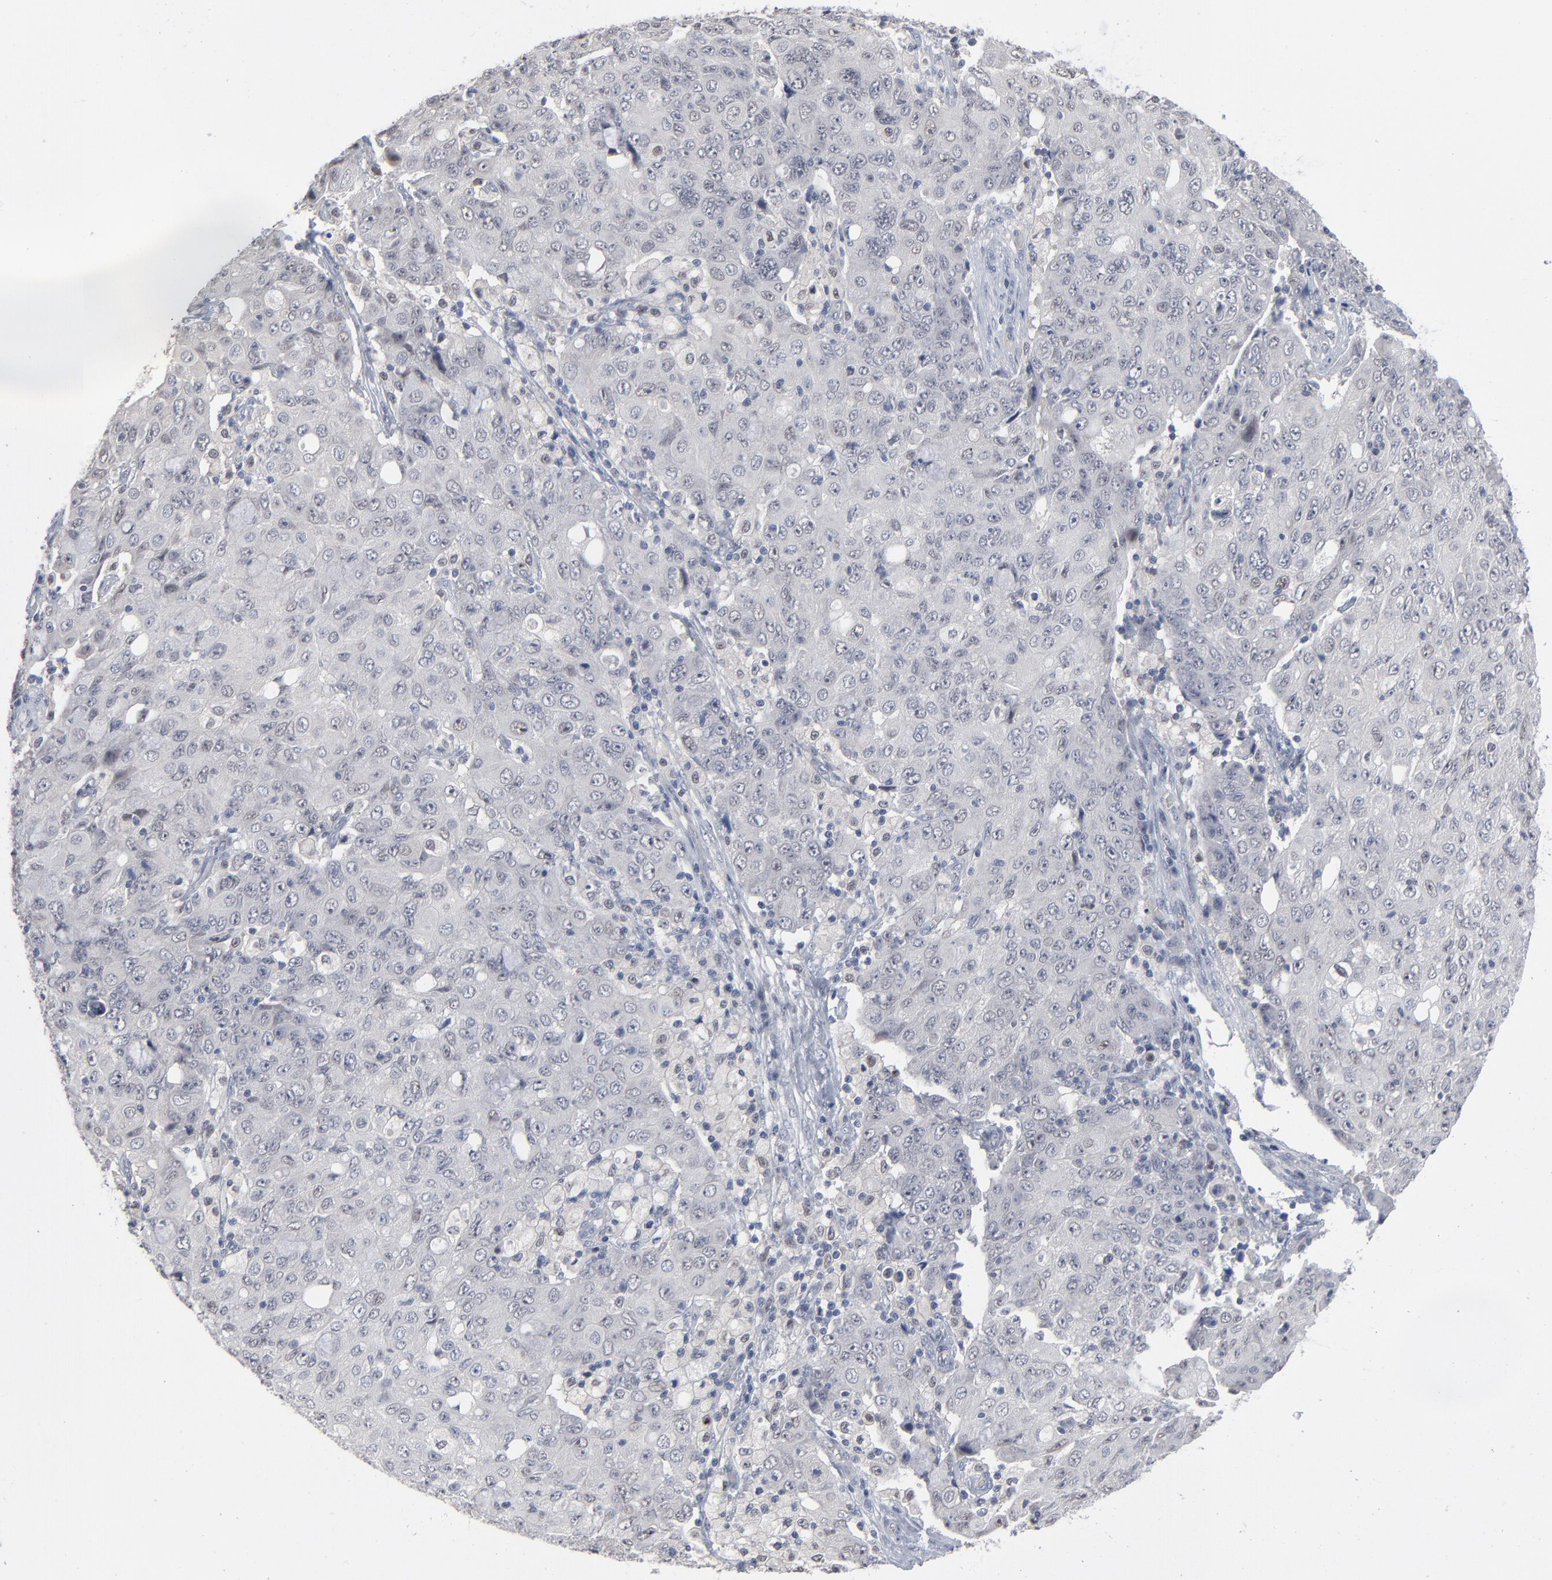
{"staining": {"intensity": "negative", "quantity": "none", "location": "none"}, "tissue": "ovarian cancer", "cell_type": "Tumor cells", "image_type": "cancer", "snomed": [{"axis": "morphology", "description": "Carcinoma, endometroid"}, {"axis": "topography", "description": "Ovary"}], "caption": "Human ovarian cancer (endometroid carcinoma) stained for a protein using immunohistochemistry (IHC) demonstrates no expression in tumor cells.", "gene": "FOXN2", "patient": {"sex": "female", "age": 42}}